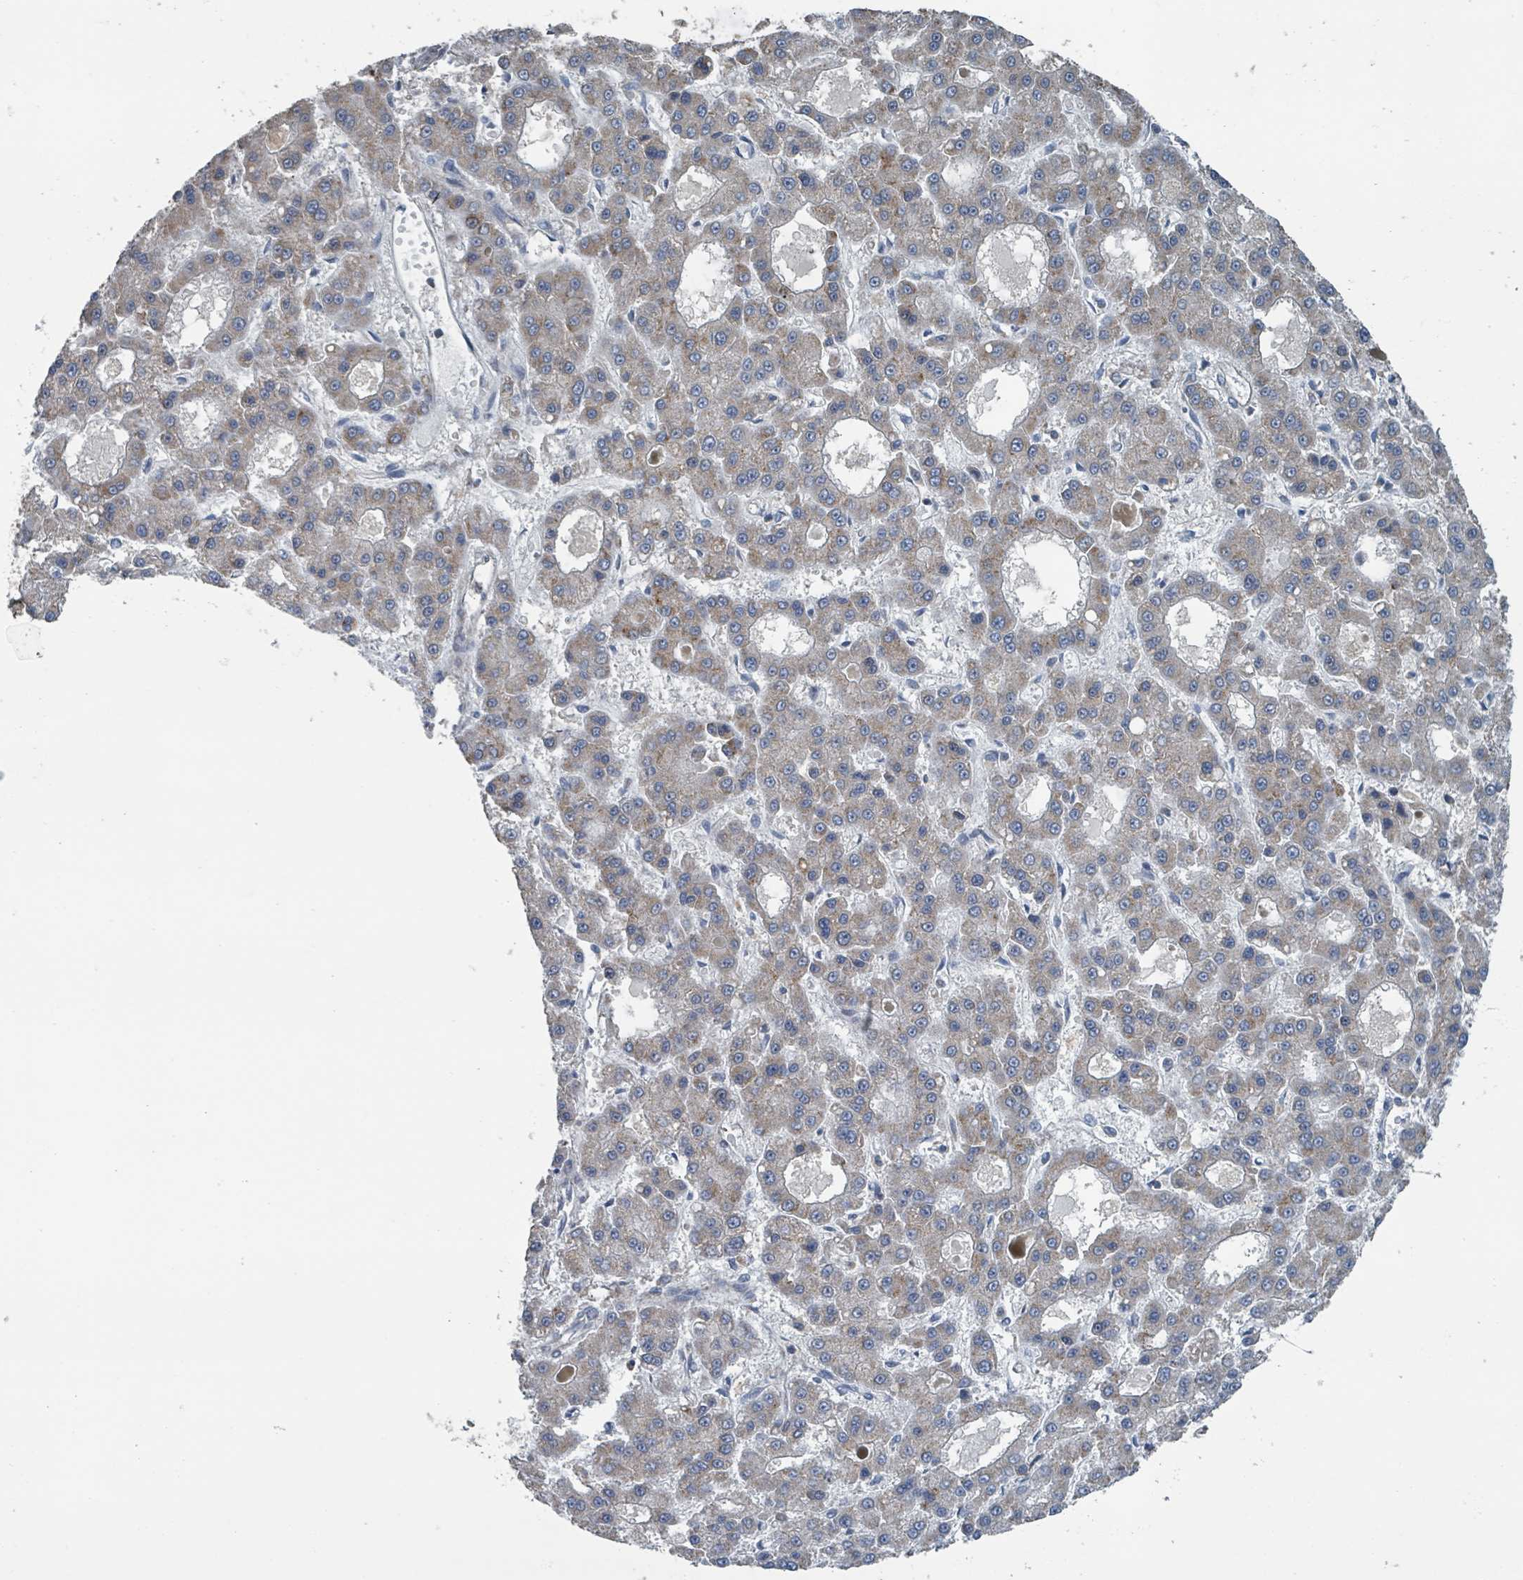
{"staining": {"intensity": "moderate", "quantity": "<25%", "location": "cytoplasmic/membranous"}, "tissue": "liver cancer", "cell_type": "Tumor cells", "image_type": "cancer", "snomed": [{"axis": "morphology", "description": "Carcinoma, Hepatocellular, NOS"}, {"axis": "topography", "description": "Liver"}], "caption": "Liver hepatocellular carcinoma tissue shows moderate cytoplasmic/membranous positivity in approximately <25% of tumor cells The staining was performed using DAB (3,3'-diaminobenzidine) to visualize the protein expression in brown, while the nuclei were stained in blue with hematoxylin (Magnification: 20x).", "gene": "ACBD4", "patient": {"sex": "male", "age": 70}}